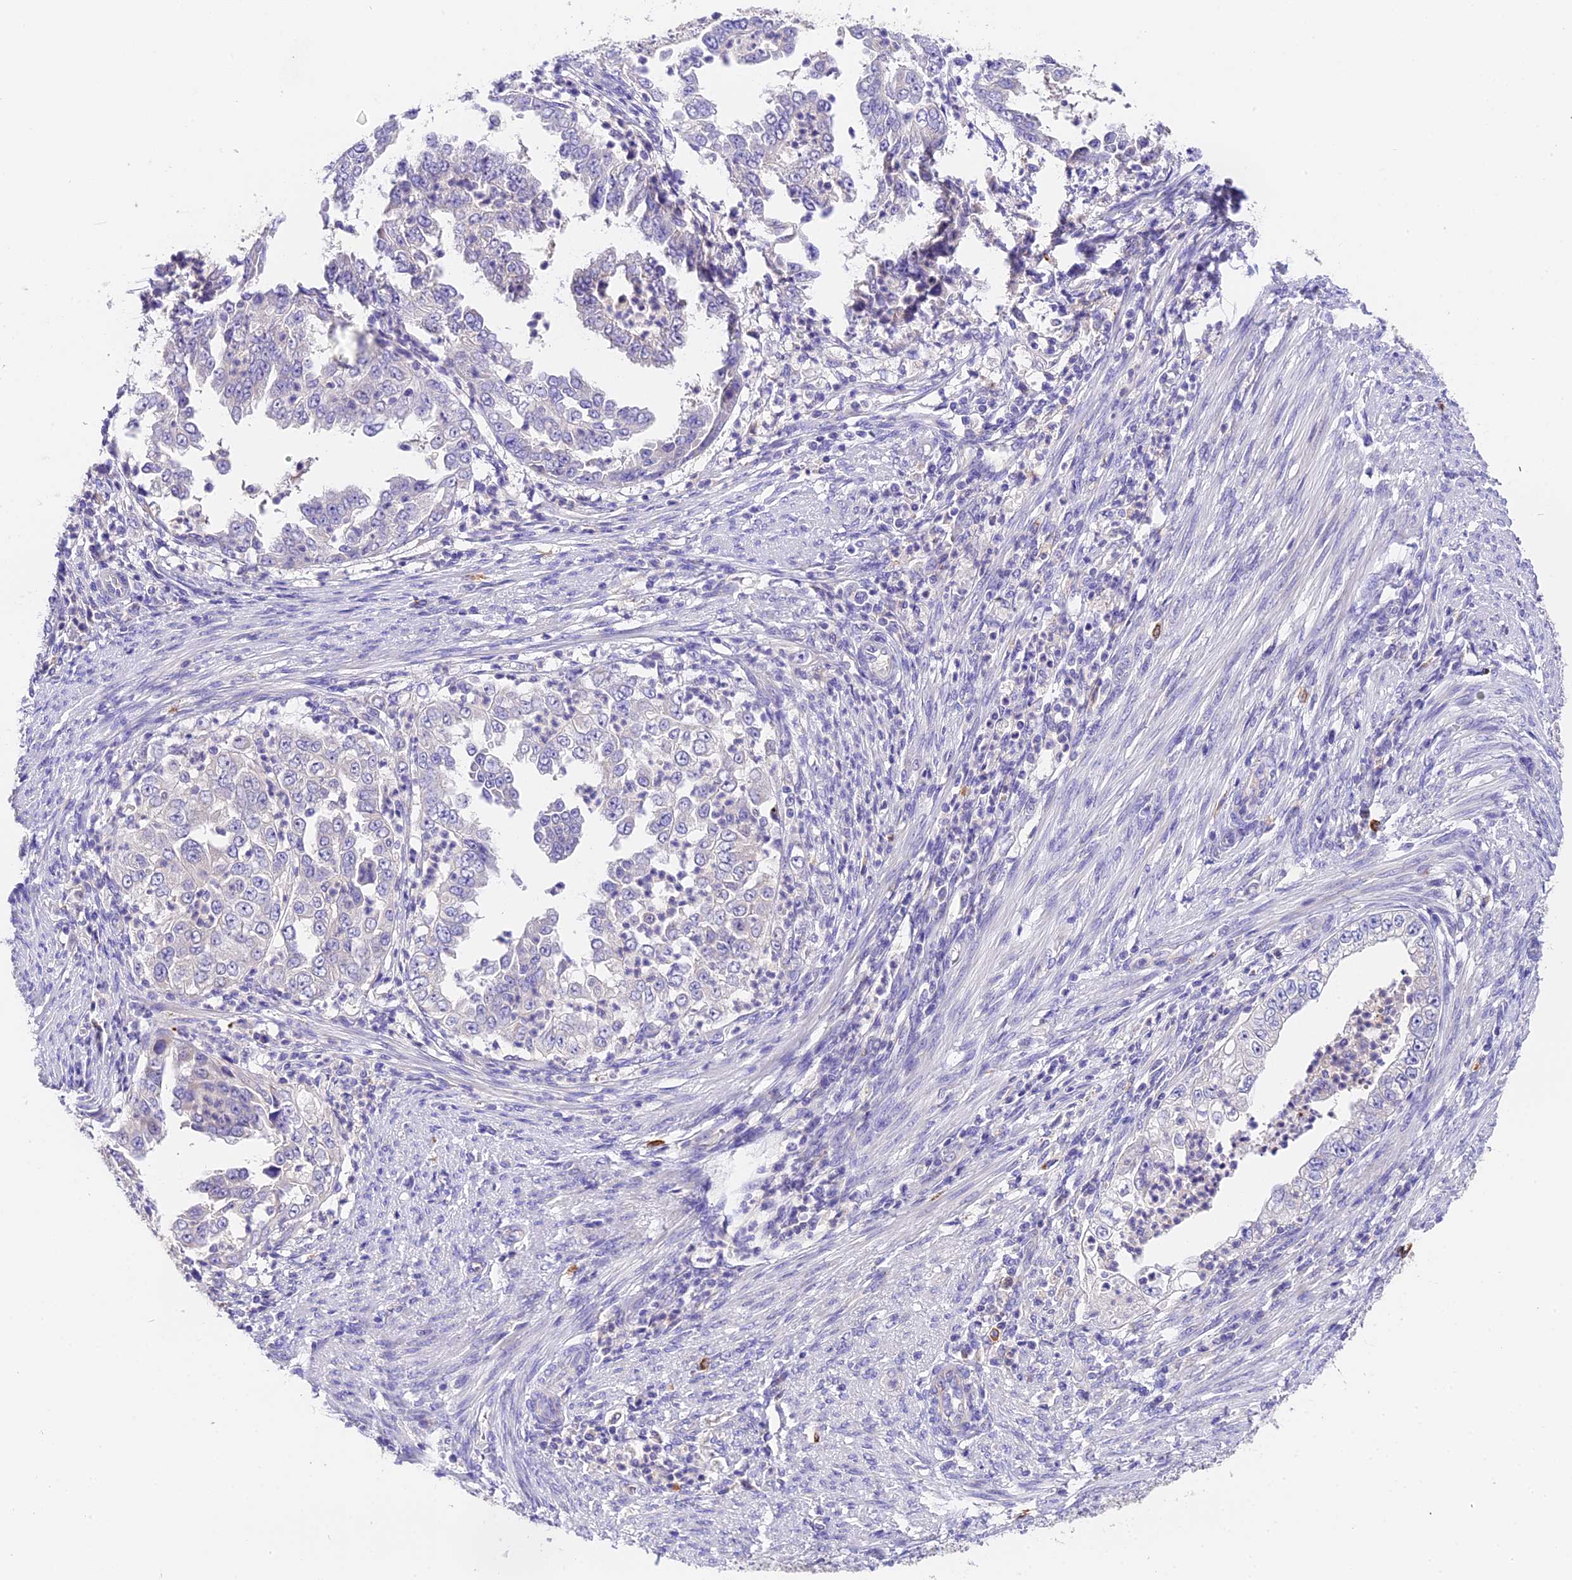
{"staining": {"intensity": "negative", "quantity": "none", "location": "none"}, "tissue": "endometrial cancer", "cell_type": "Tumor cells", "image_type": "cancer", "snomed": [{"axis": "morphology", "description": "Adenocarcinoma, NOS"}, {"axis": "topography", "description": "Endometrium"}], "caption": "High power microscopy photomicrograph of an immunohistochemistry image of endometrial adenocarcinoma, revealing no significant expression in tumor cells. (DAB (3,3'-diaminobenzidine) IHC visualized using brightfield microscopy, high magnification).", "gene": "LYPD6", "patient": {"sex": "female", "age": 85}}